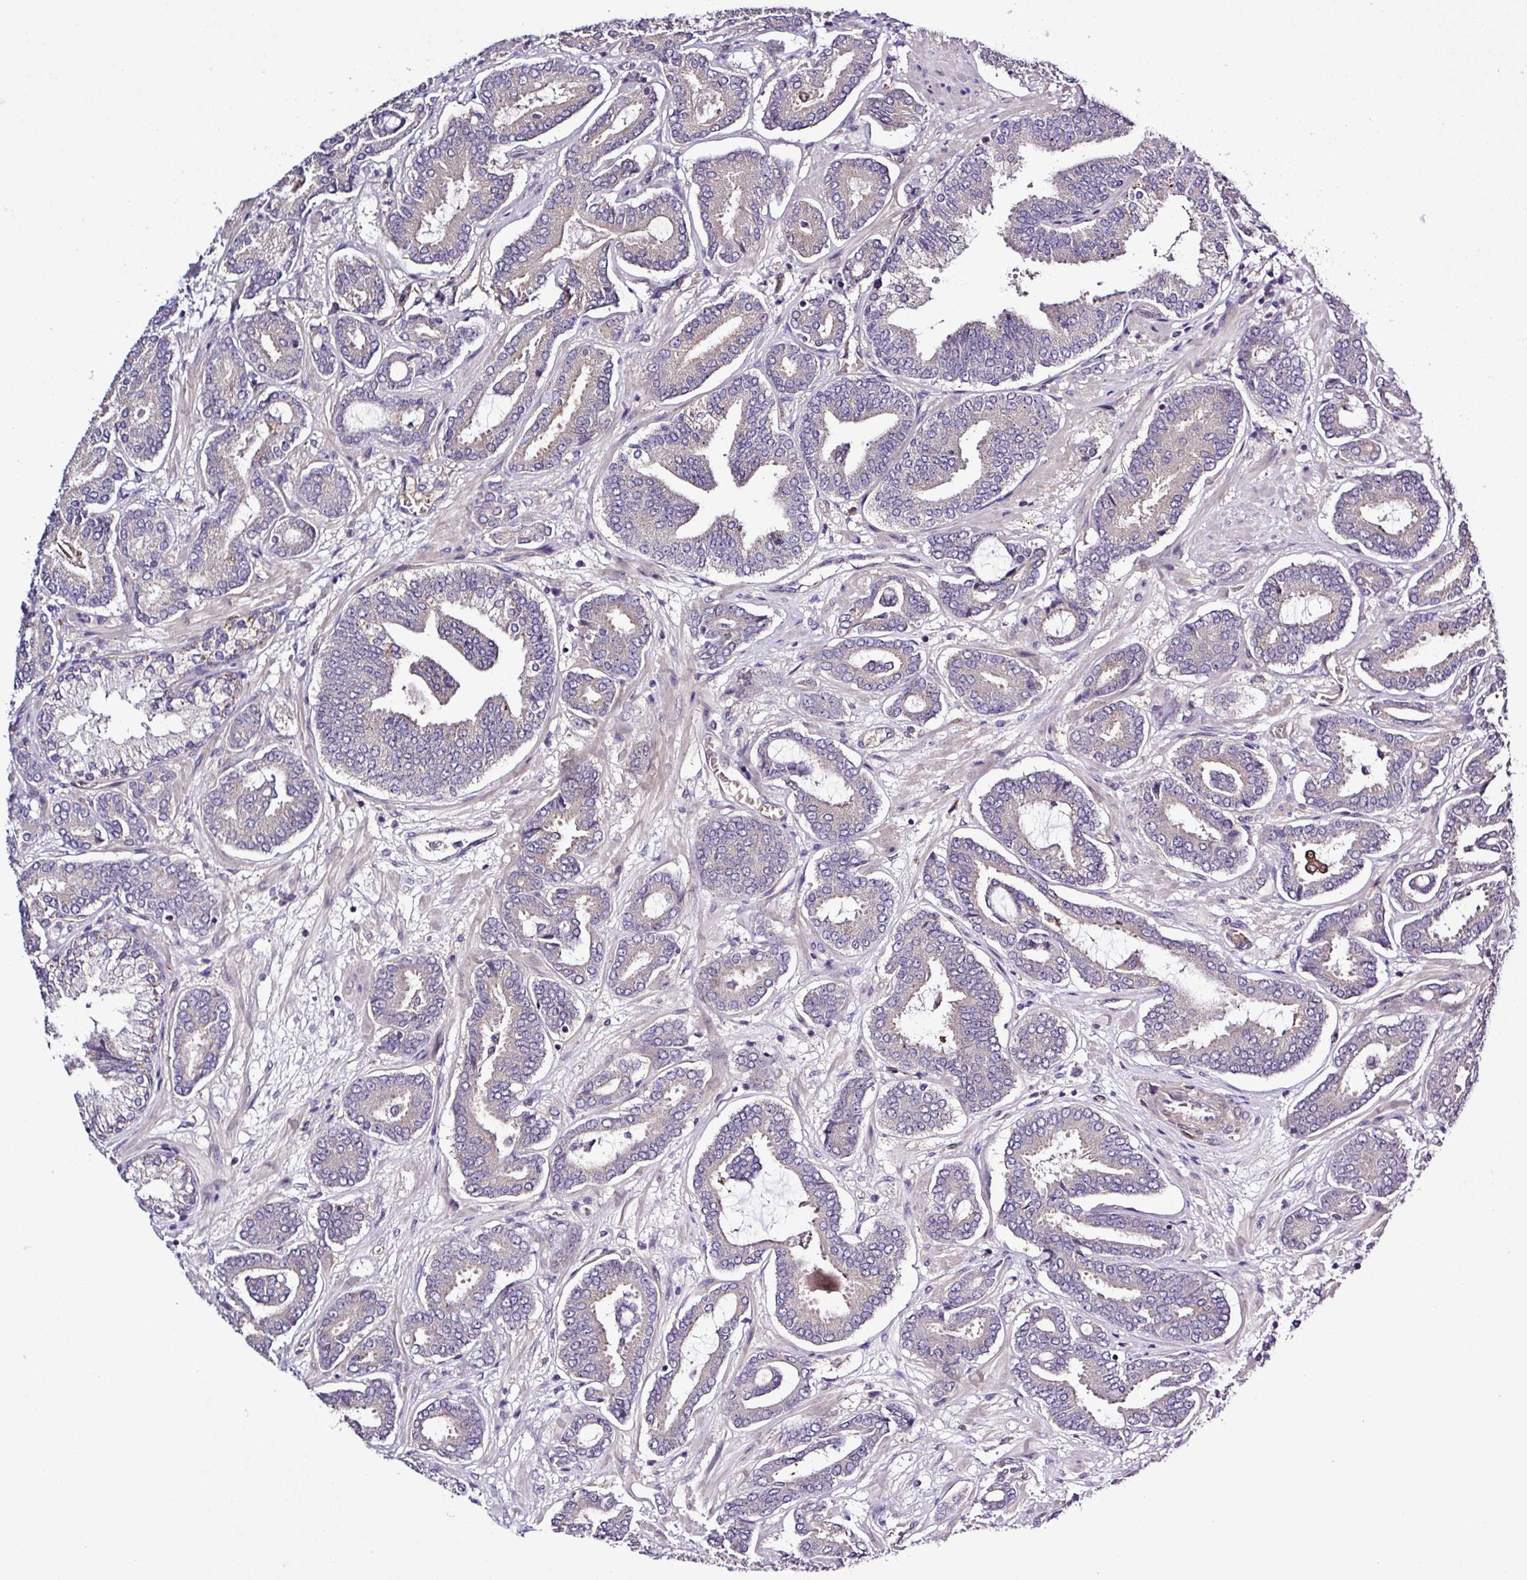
{"staining": {"intensity": "negative", "quantity": "none", "location": "none"}, "tissue": "prostate cancer", "cell_type": "Tumor cells", "image_type": "cancer", "snomed": [{"axis": "morphology", "description": "Adenocarcinoma, Low grade"}, {"axis": "topography", "description": "Prostate and seminal vesicle, NOS"}], "caption": "The micrograph demonstrates no staining of tumor cells in prostate cancer.", "gene": "CARHSP1", "patient": {"sex": "male", "age": 61}}